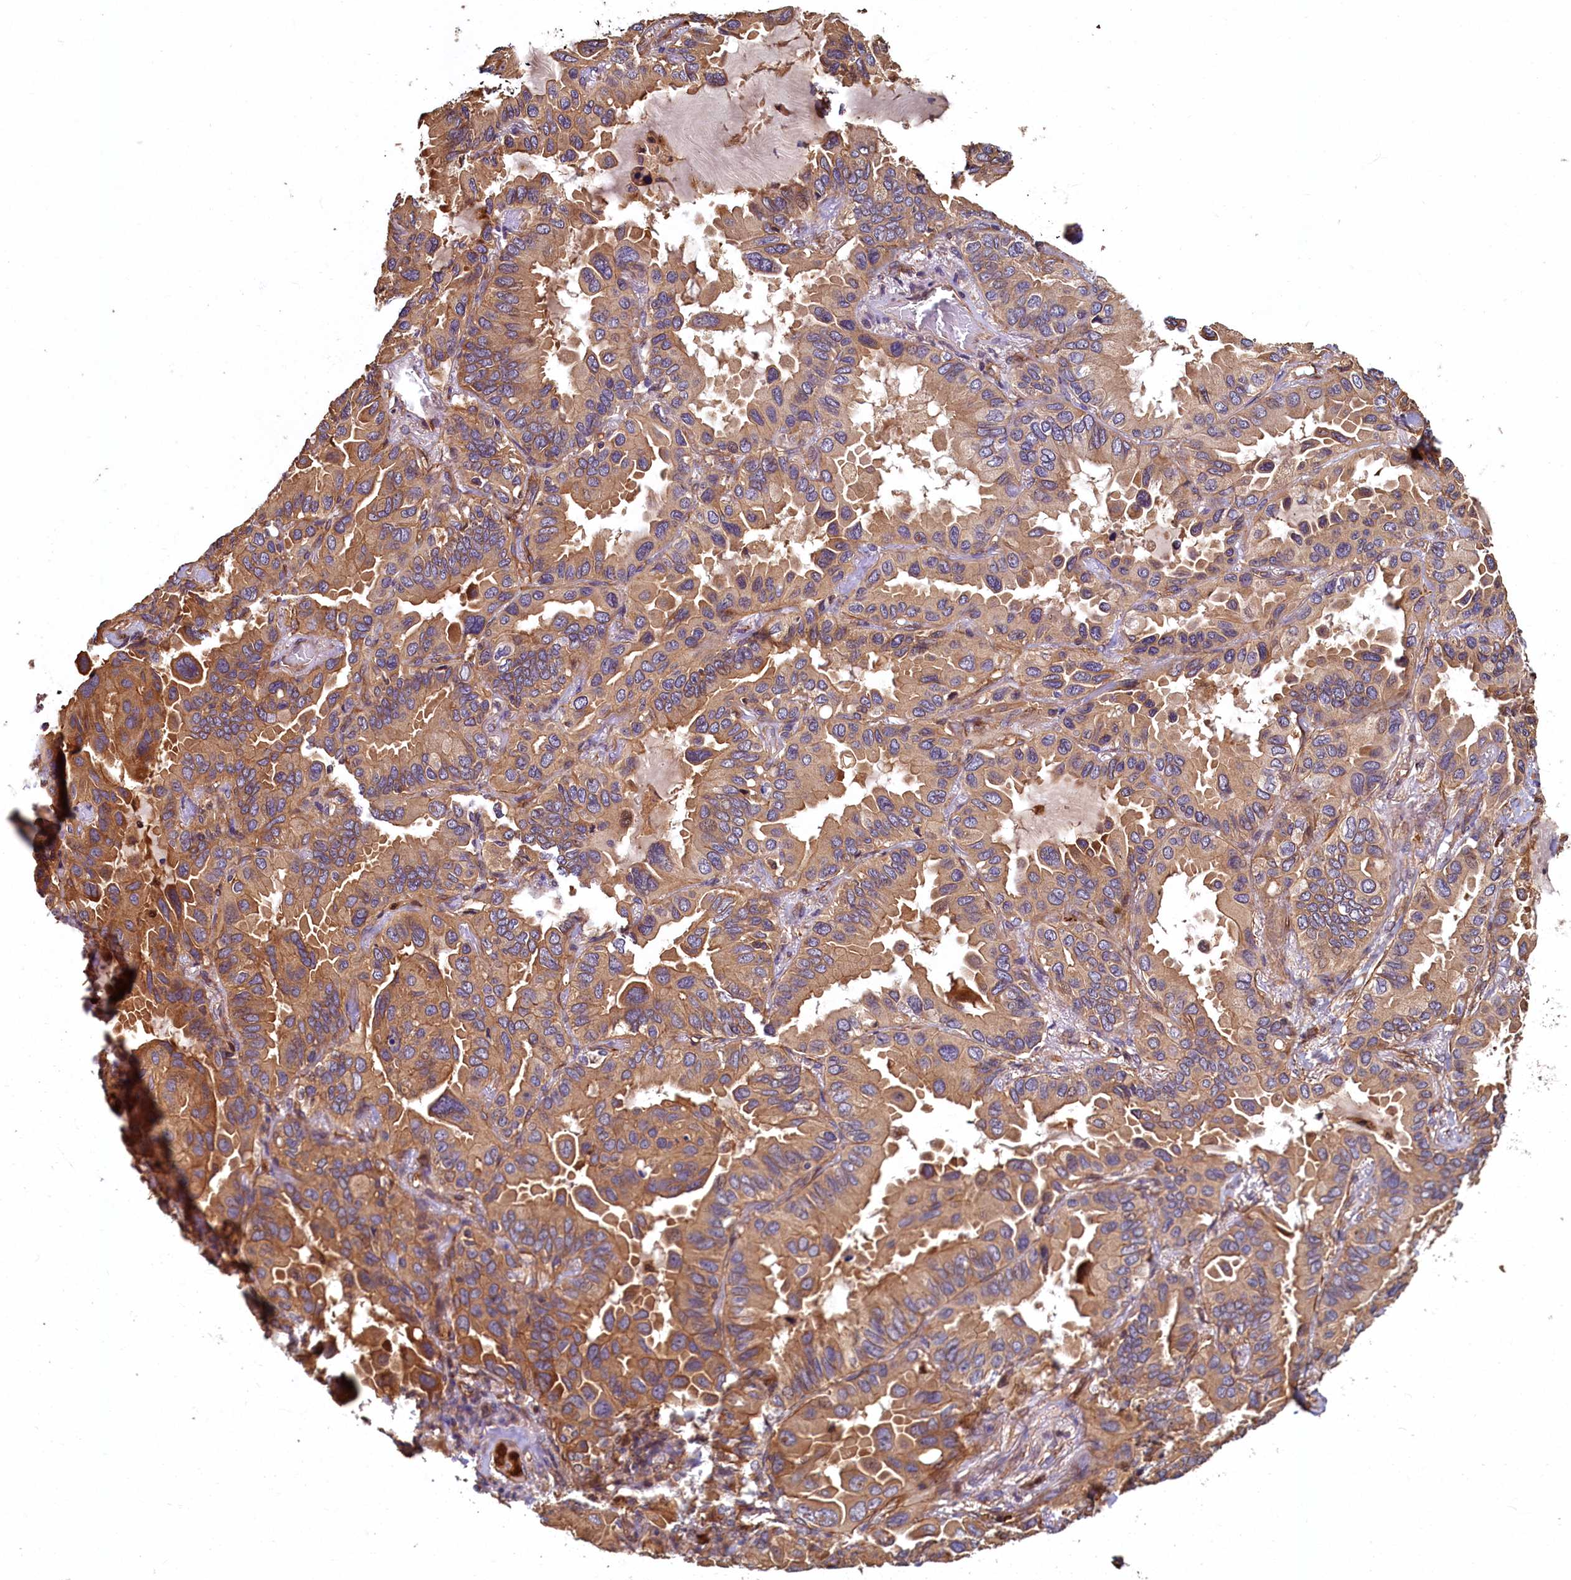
{"staining": {"intensity": "moderate", "quantity": ">75%", "location": "cytoplasmic/membranous"}, "tissue": "lung cancer", "cell_type": "Tumor cells", "image_type": "cancer", "snomed": [{"axis": "morphology", "description": "Adenocarcinoma, NOS"}, {"axis": "topography", "description": "Lung"}], "caption": "Protein positivity by immunohistochemistry exhibits moderate cytoplasmic/membranous staining in about >75% of tumor cells in lung adenocarcinoma. The staining was performed using DAB to visualize the protein expression in brown, while the nuclei were stained in blue with hematoxylin (Magnification: 20x).", "gene": "CCDC102B", "patient": {"sex": "male", "age": 64}}